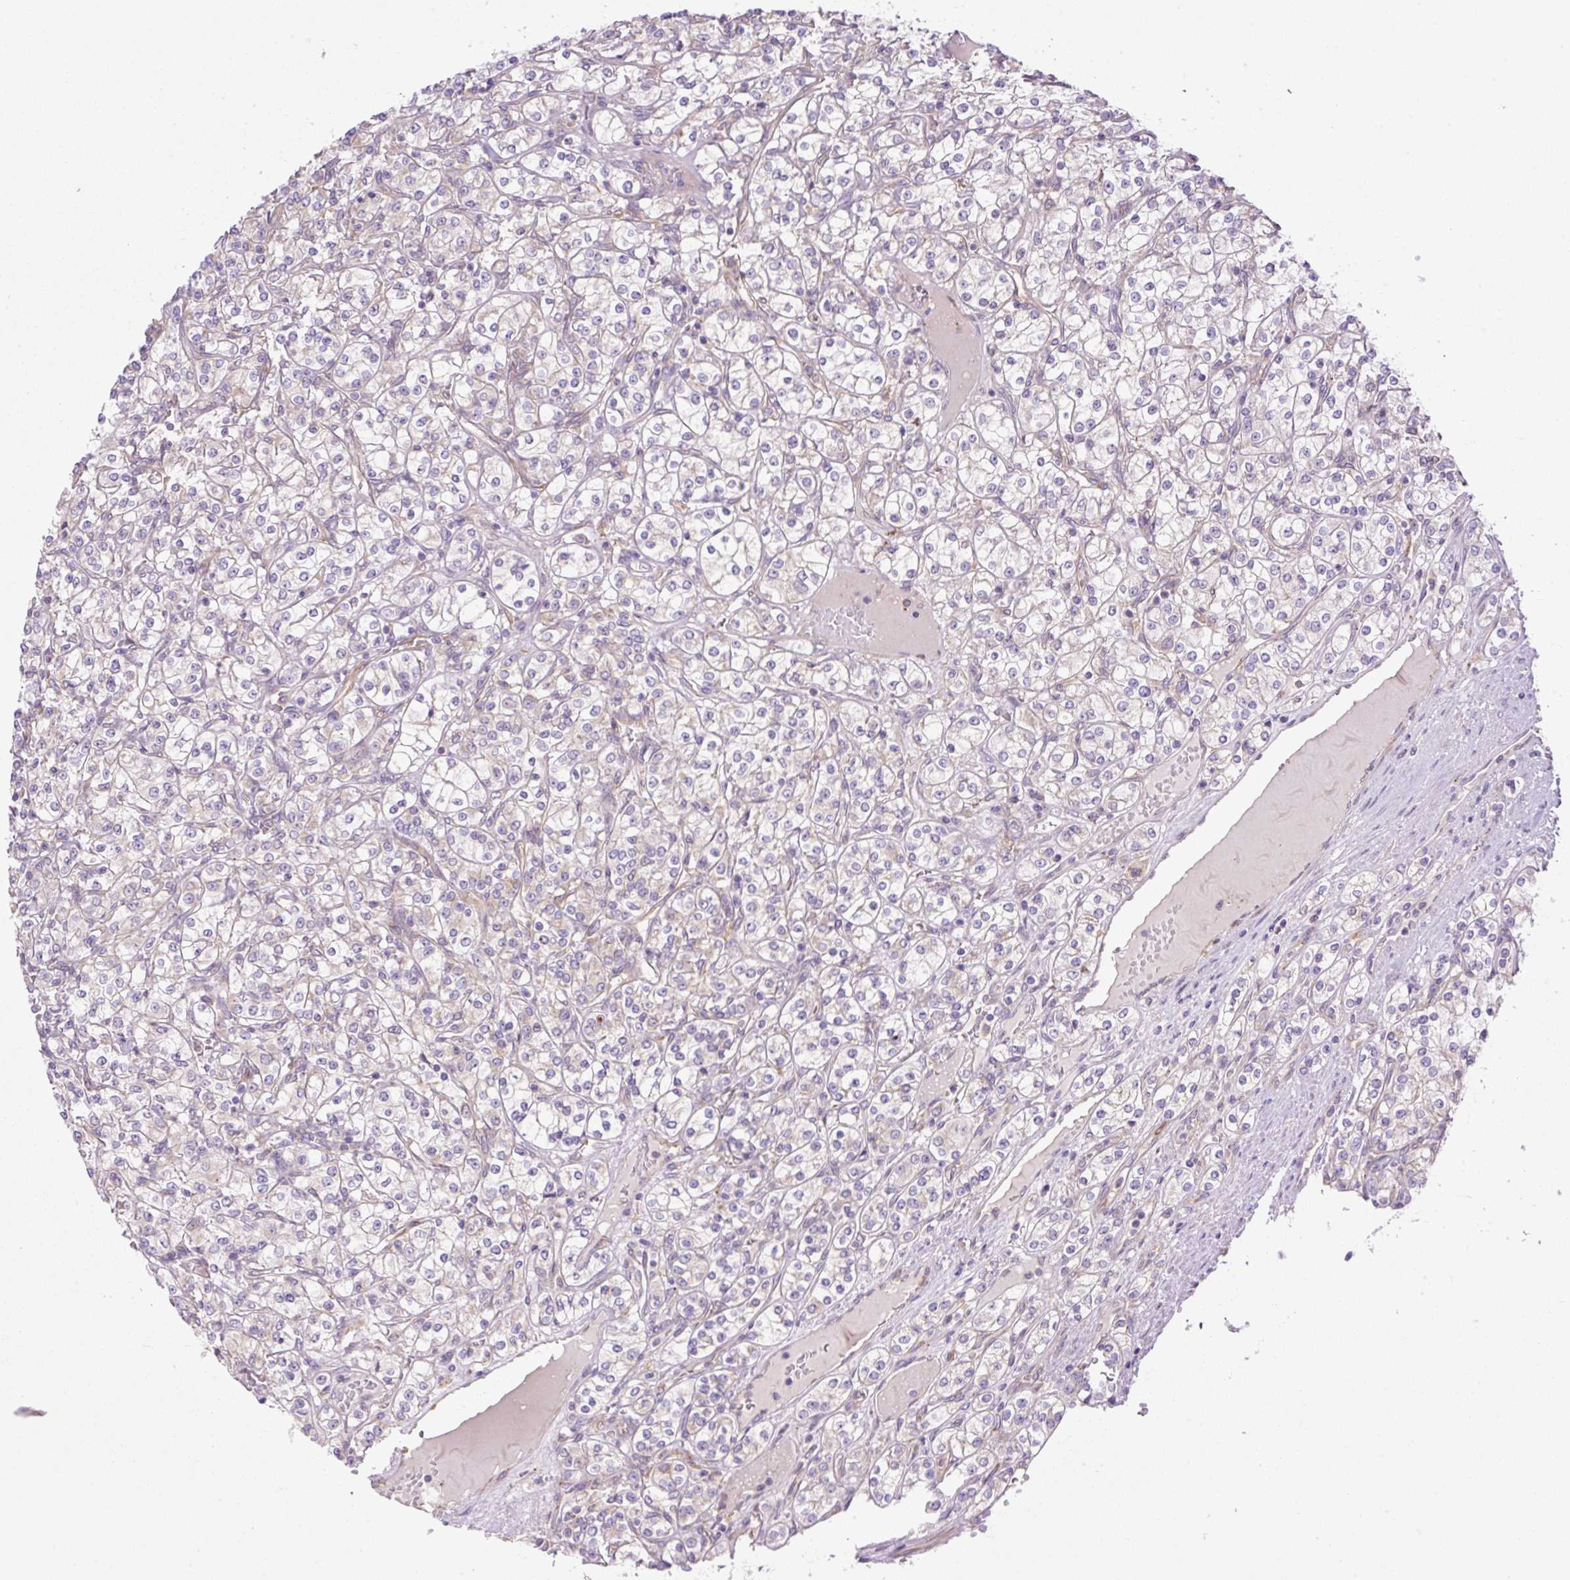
{"staining": {"intensity": "negative", "quantity": "none", "location": "none"}, "tissue": "renal cancer", "cell_type": "Tumor cells", "image_type": "cancer", "snomed": [{"axis": "morphology", "description": "Adenocarcinoma, NOS"}, {"axis": "topography", "description": "Kidney"}], "caption": "Tumor cells show no significant protein staining in renal adenocarcinoma.", "gene": "POFUT1", "patient": {"sex": "male", "age": 77}}